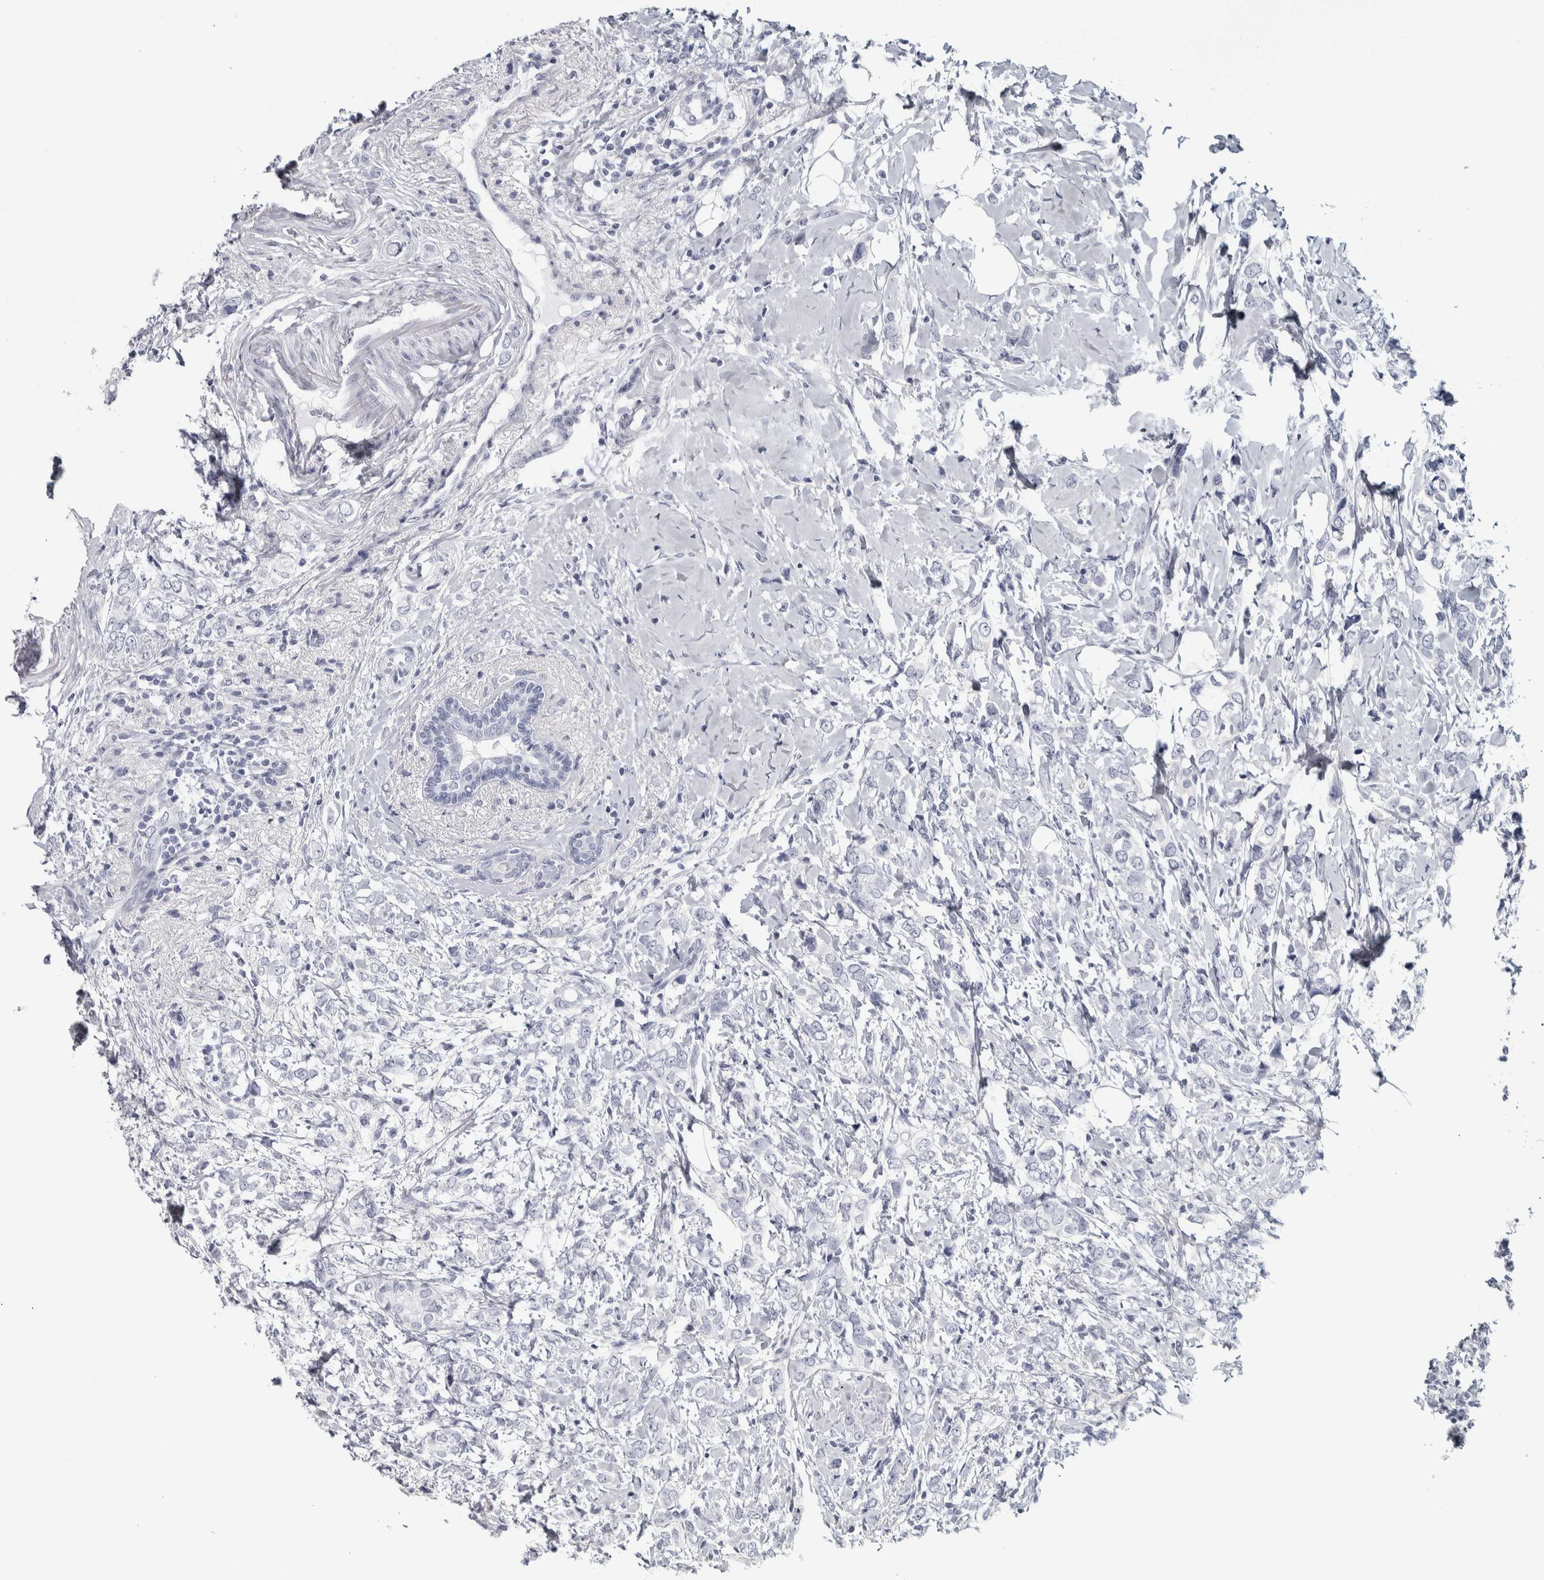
{"staining": {"intensity": "negative", "quantity": "none", "location": "none"}, "tissue": "breast cancer", "cell_type": "Tumor cells", "image_type": "cancer", "snomed": [{"axis": "morphology", "description": "Normal tissue, NOS"}, {"axis": "morphology", "description": "Lobular carcinoma"}, {"axis": "topography", "description": "Breast"}], "caption": "Tumor cells are negative for protein expression in human lobular carcinoma (breast).", "gene": "NECAB1", "patient": {"sex": "female", "age": 47}}